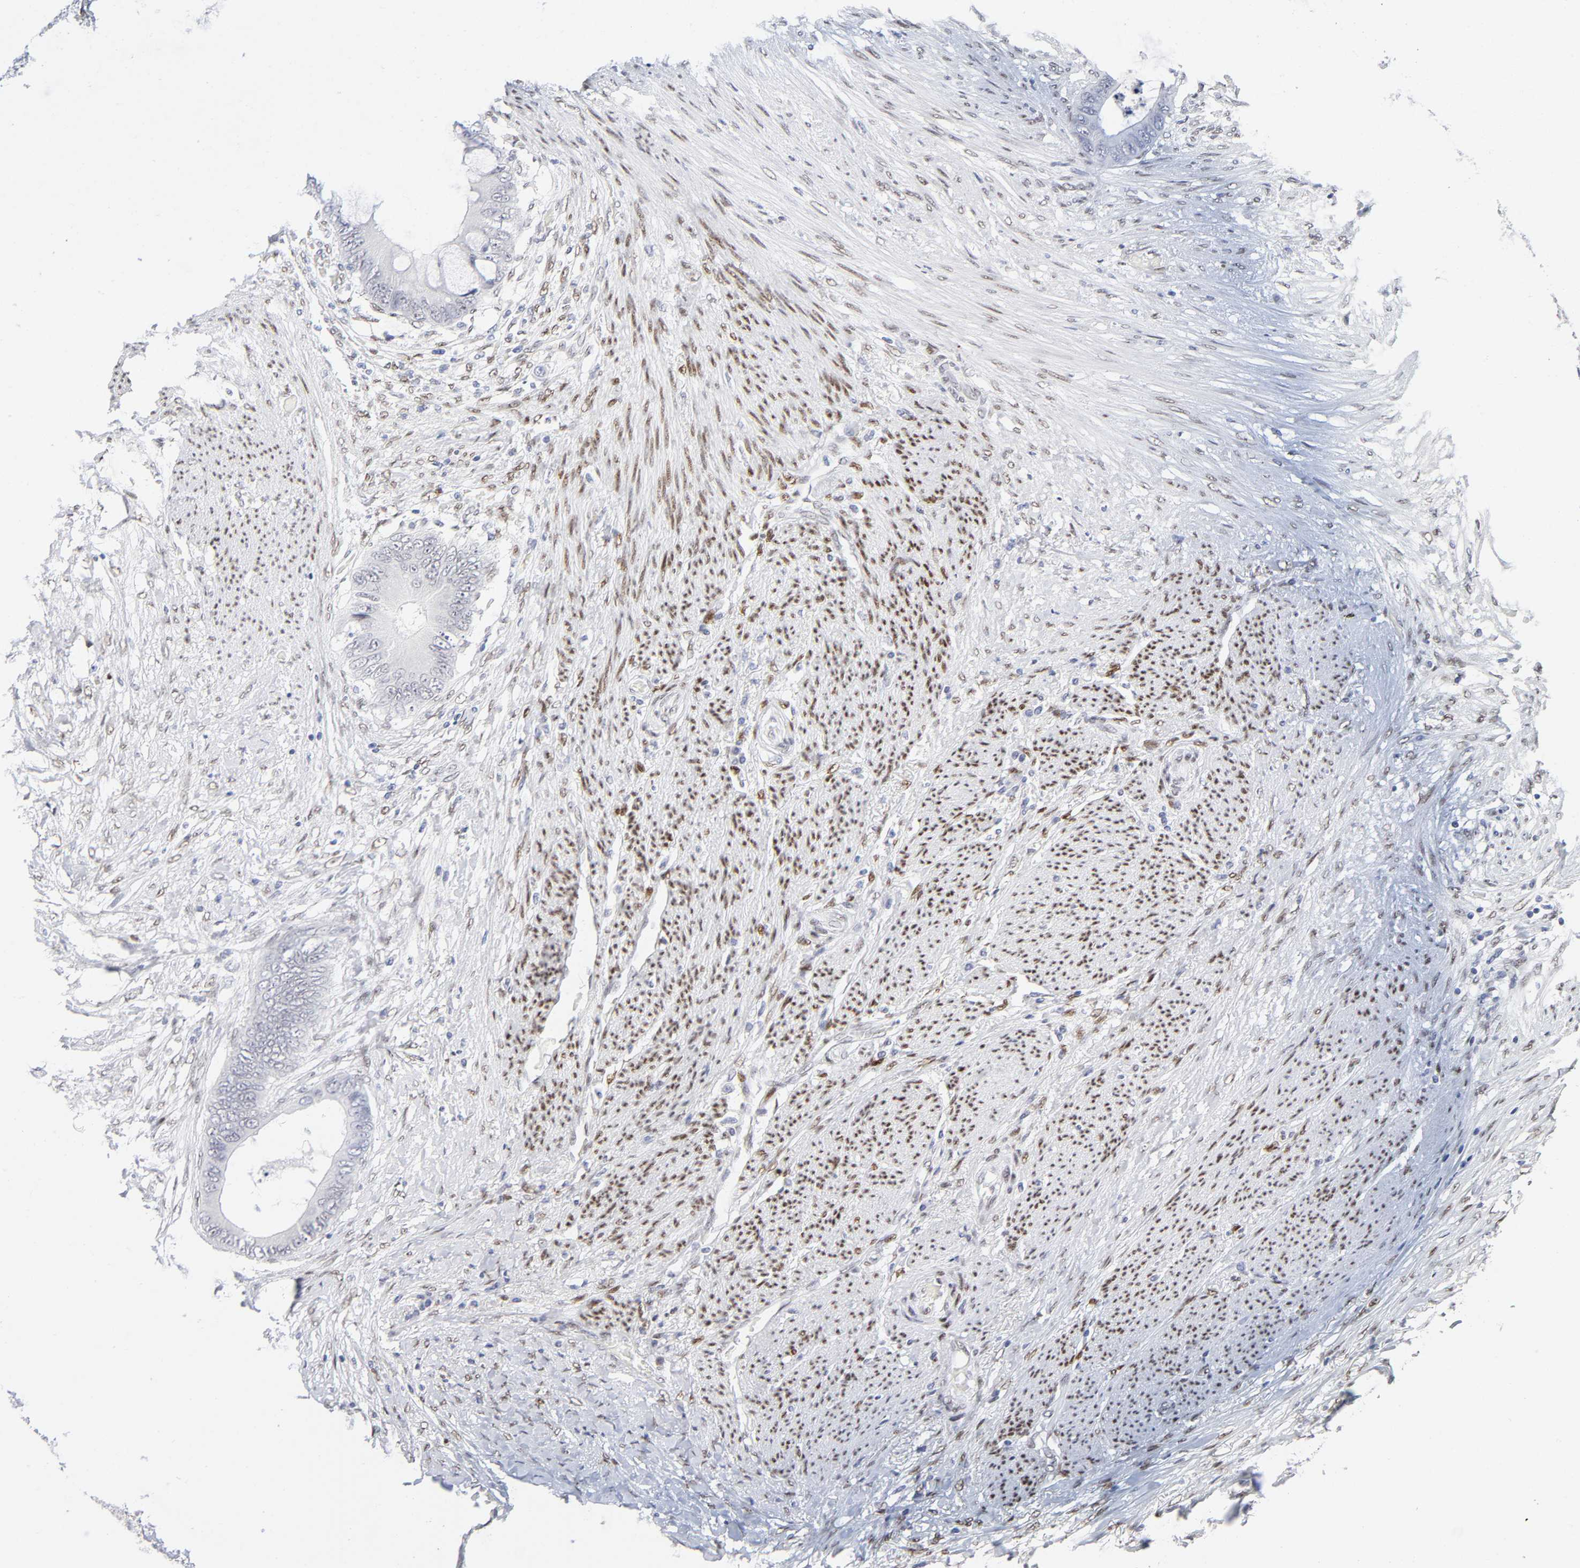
{"staining": {"intensity": "negative", "quantity": "none", "location": "none"}, "tissue": "colorectal cancer", "cell_type": "Tumor cells", "image_type": "cancer", "snomed": [{"axis": "morphology", "description": "Normal tissue, NOS"}, {"axis": "morphology", "description": "Adenocarcinoma, NOS"}, {"axis": "topography", "description": "Rectum"}, {"axis": "topography", "description": "Peripheral nerve tissue"}], "caption": "IHC photomicrograph of neoplastic tissue: colorectal cancer (adenocarcinoma) stained with DAB reveals no significant protein expression in tumor cells.", "gene": "NFIC", "patient": {"sex": "female", "age": 77}}